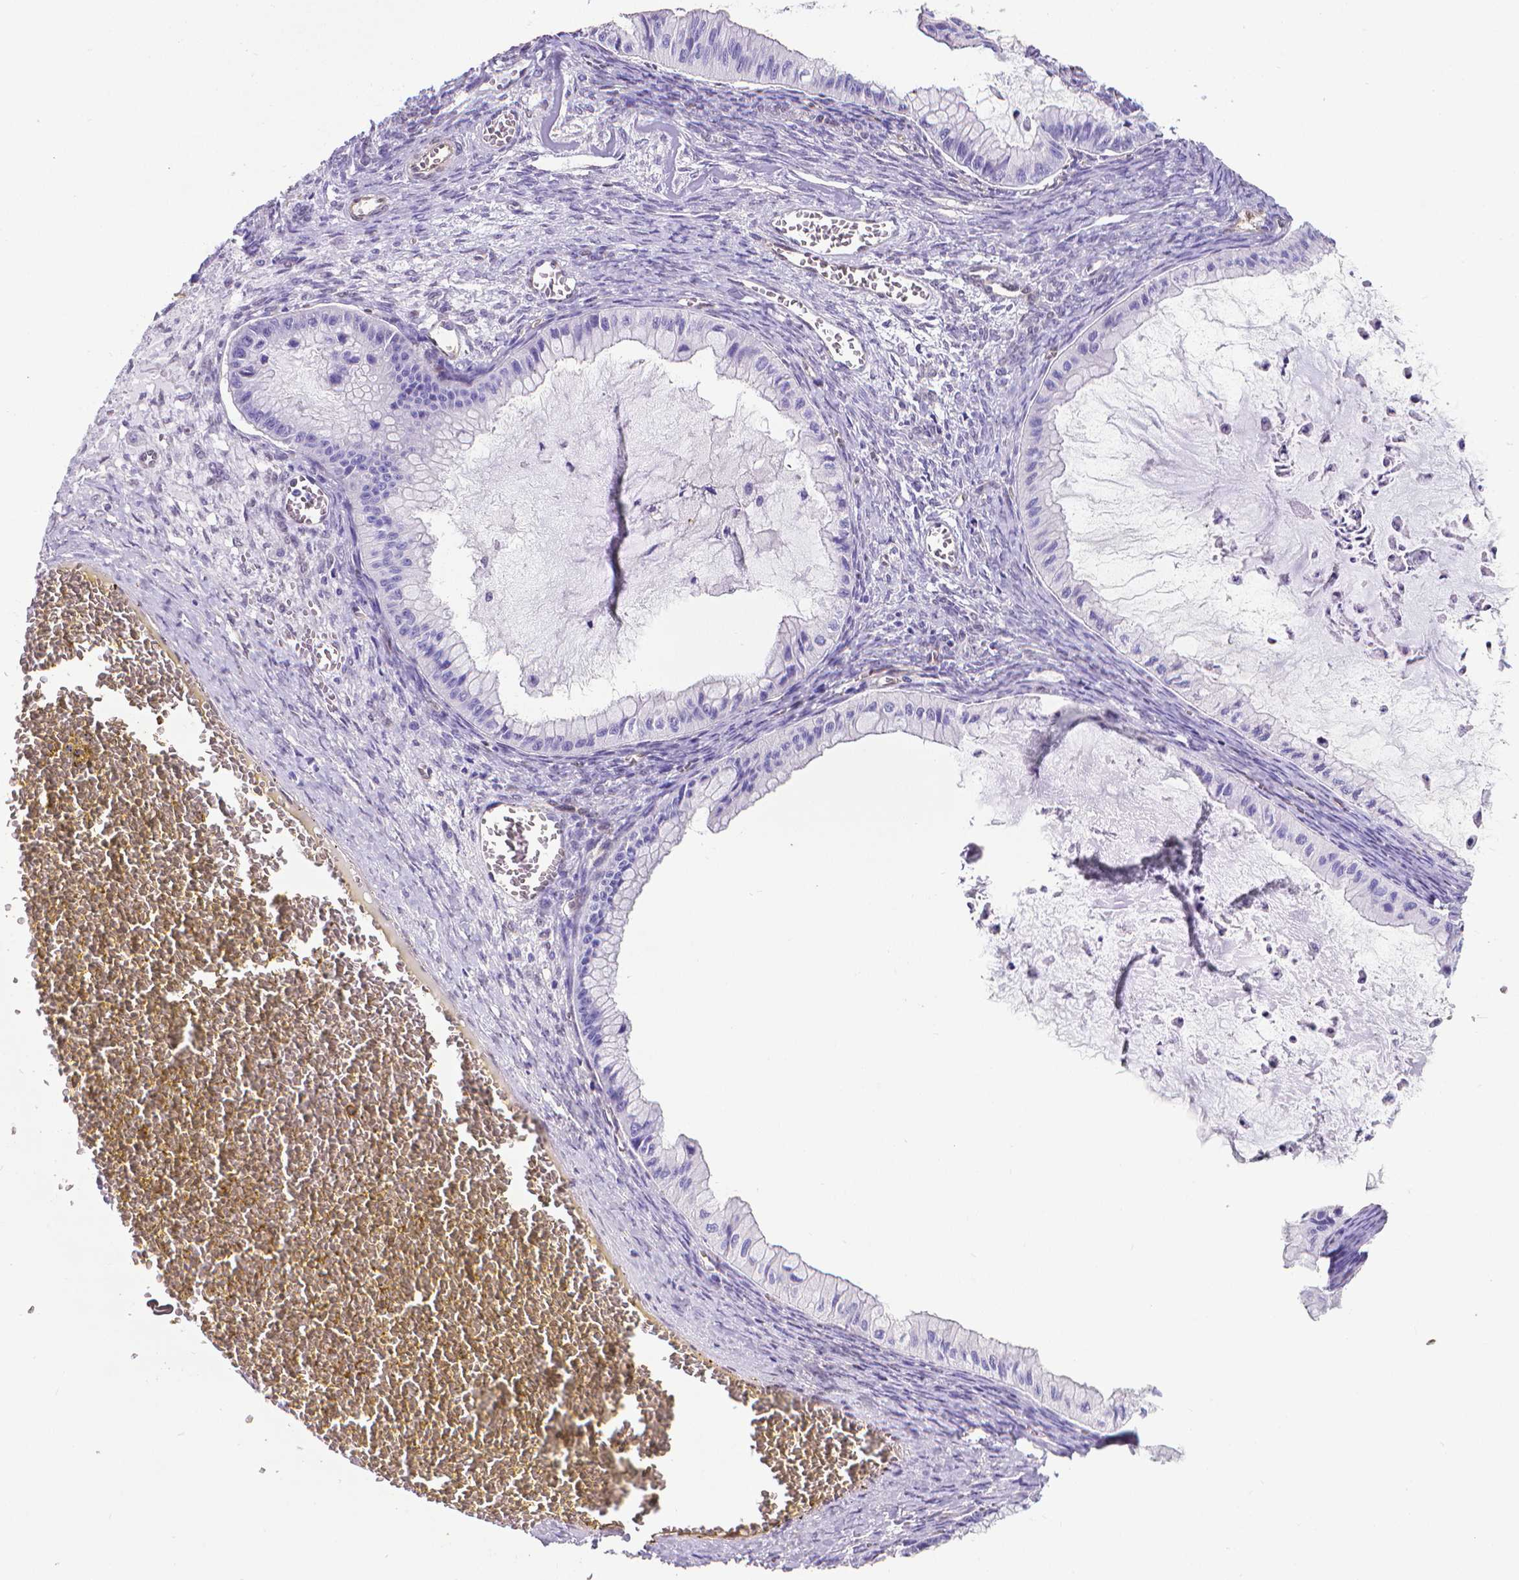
{"staining": {"intensity": "negative", "quantity": "none", "location": "none"}, "tissue": "ovarian cancer", "cell_type": "Tumor cells", "image_type": "cancer", "snomed": [{"axis": "morphology", "description": "Cystadenocarcinoma, mucinous, NOS"}, {"axis": "topography", "description": "Ovary"}], "caption": "Tumor cells show no significant expression in ovarian mucinous cystadenocarcinoma.", "gene": "CLIC4", "patient": {"sex": "female", "age": 72}}